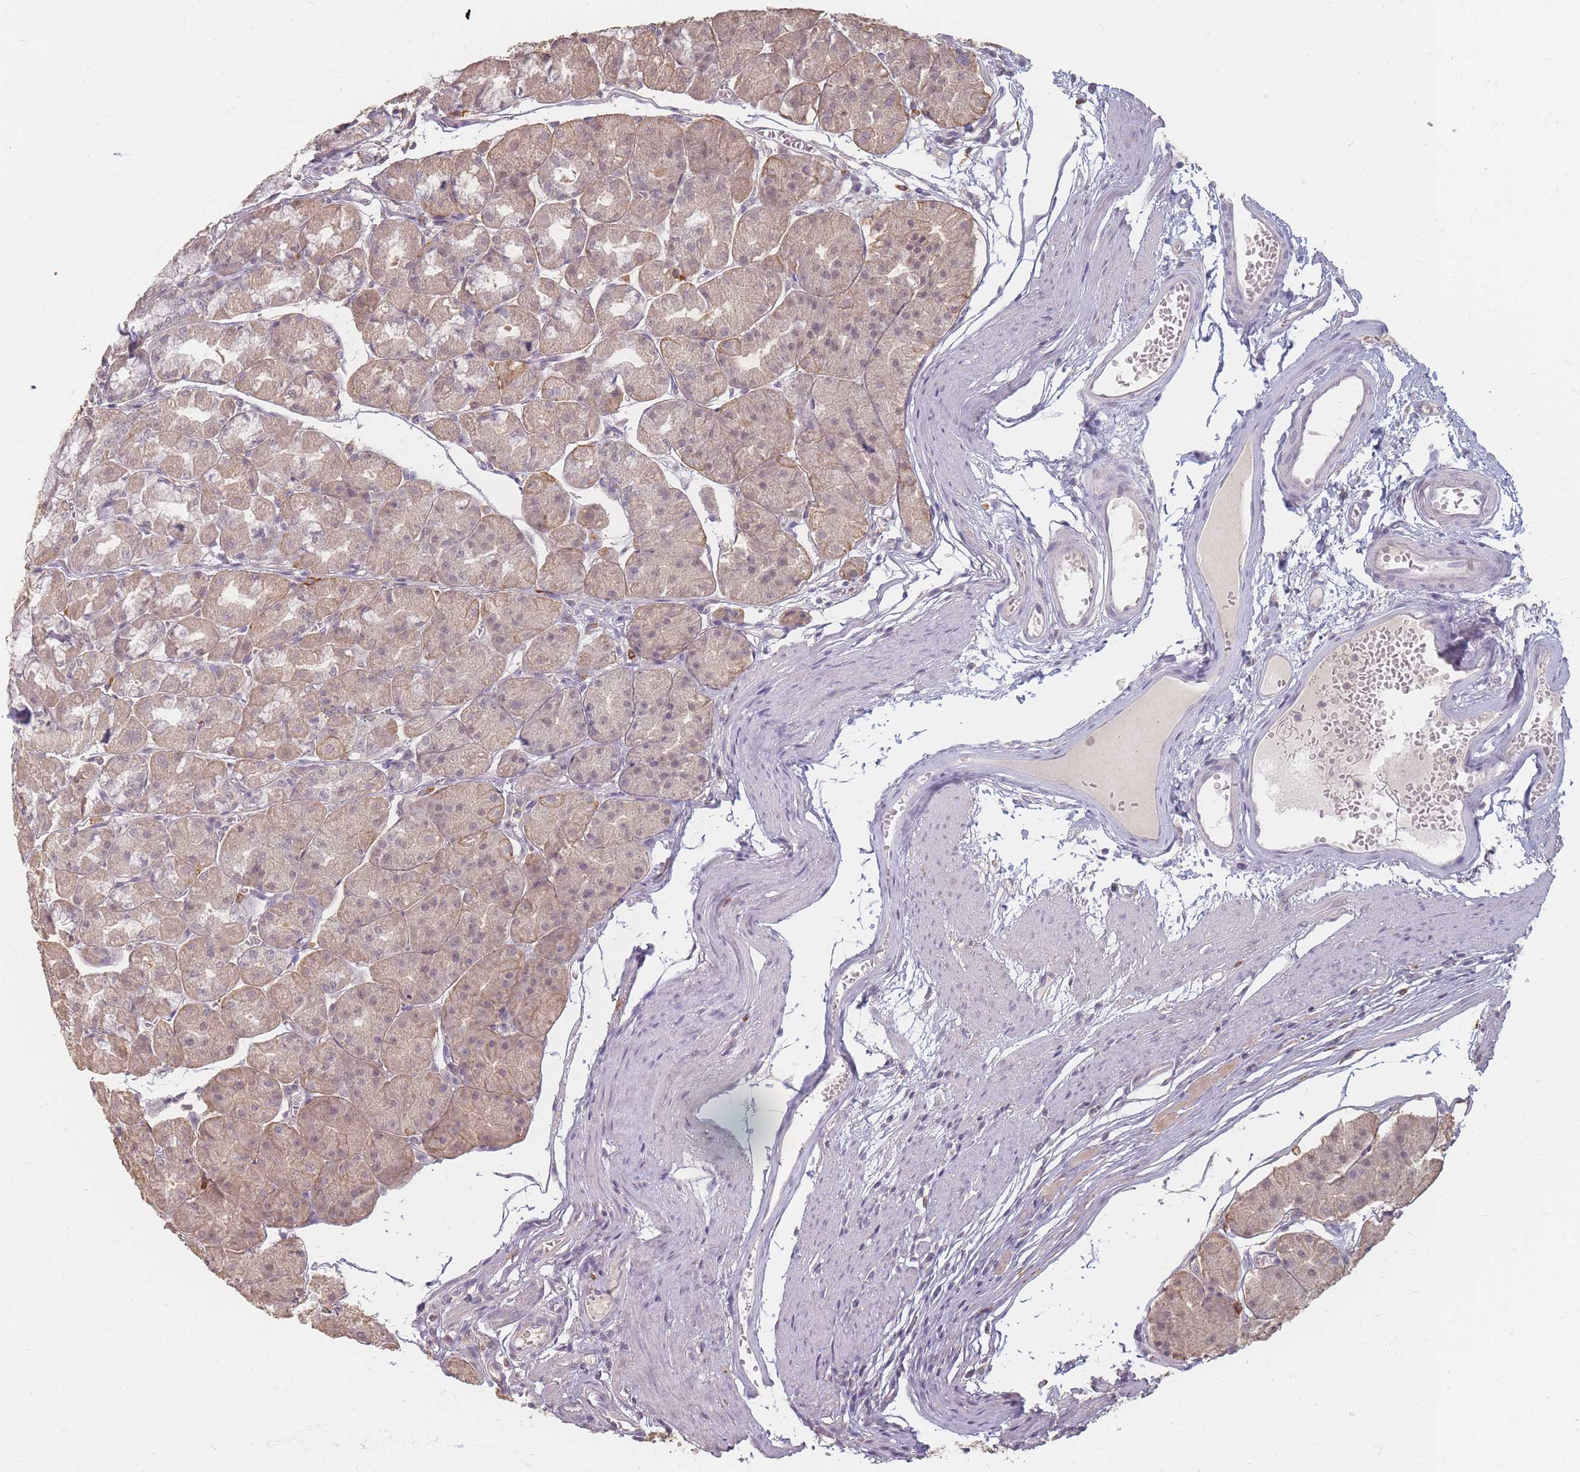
{"staining": {"intensity": "moderate", "quantity": "25%-75%", "location": "cytoplasmic/membranous,nuclear"}, "tissue": "stomach", "cell_type": "Glandular cells", "image_type": "normal", "snomed": [{"axis": "morphology", "description": "Normal tissue, NOS"}, {"axis": "topography", "description": "Stomach"}], "caption": "The histopathology image shows staining of benign stomach, revealing moderate cytoplasmic/membranous,nuclear protein staining (brown color) within glandular cells. (DAB IHC with brightfield microscopy, high magnification).", "gene": "RFTN1", "patient": {"sex": "male", "age": 55}}